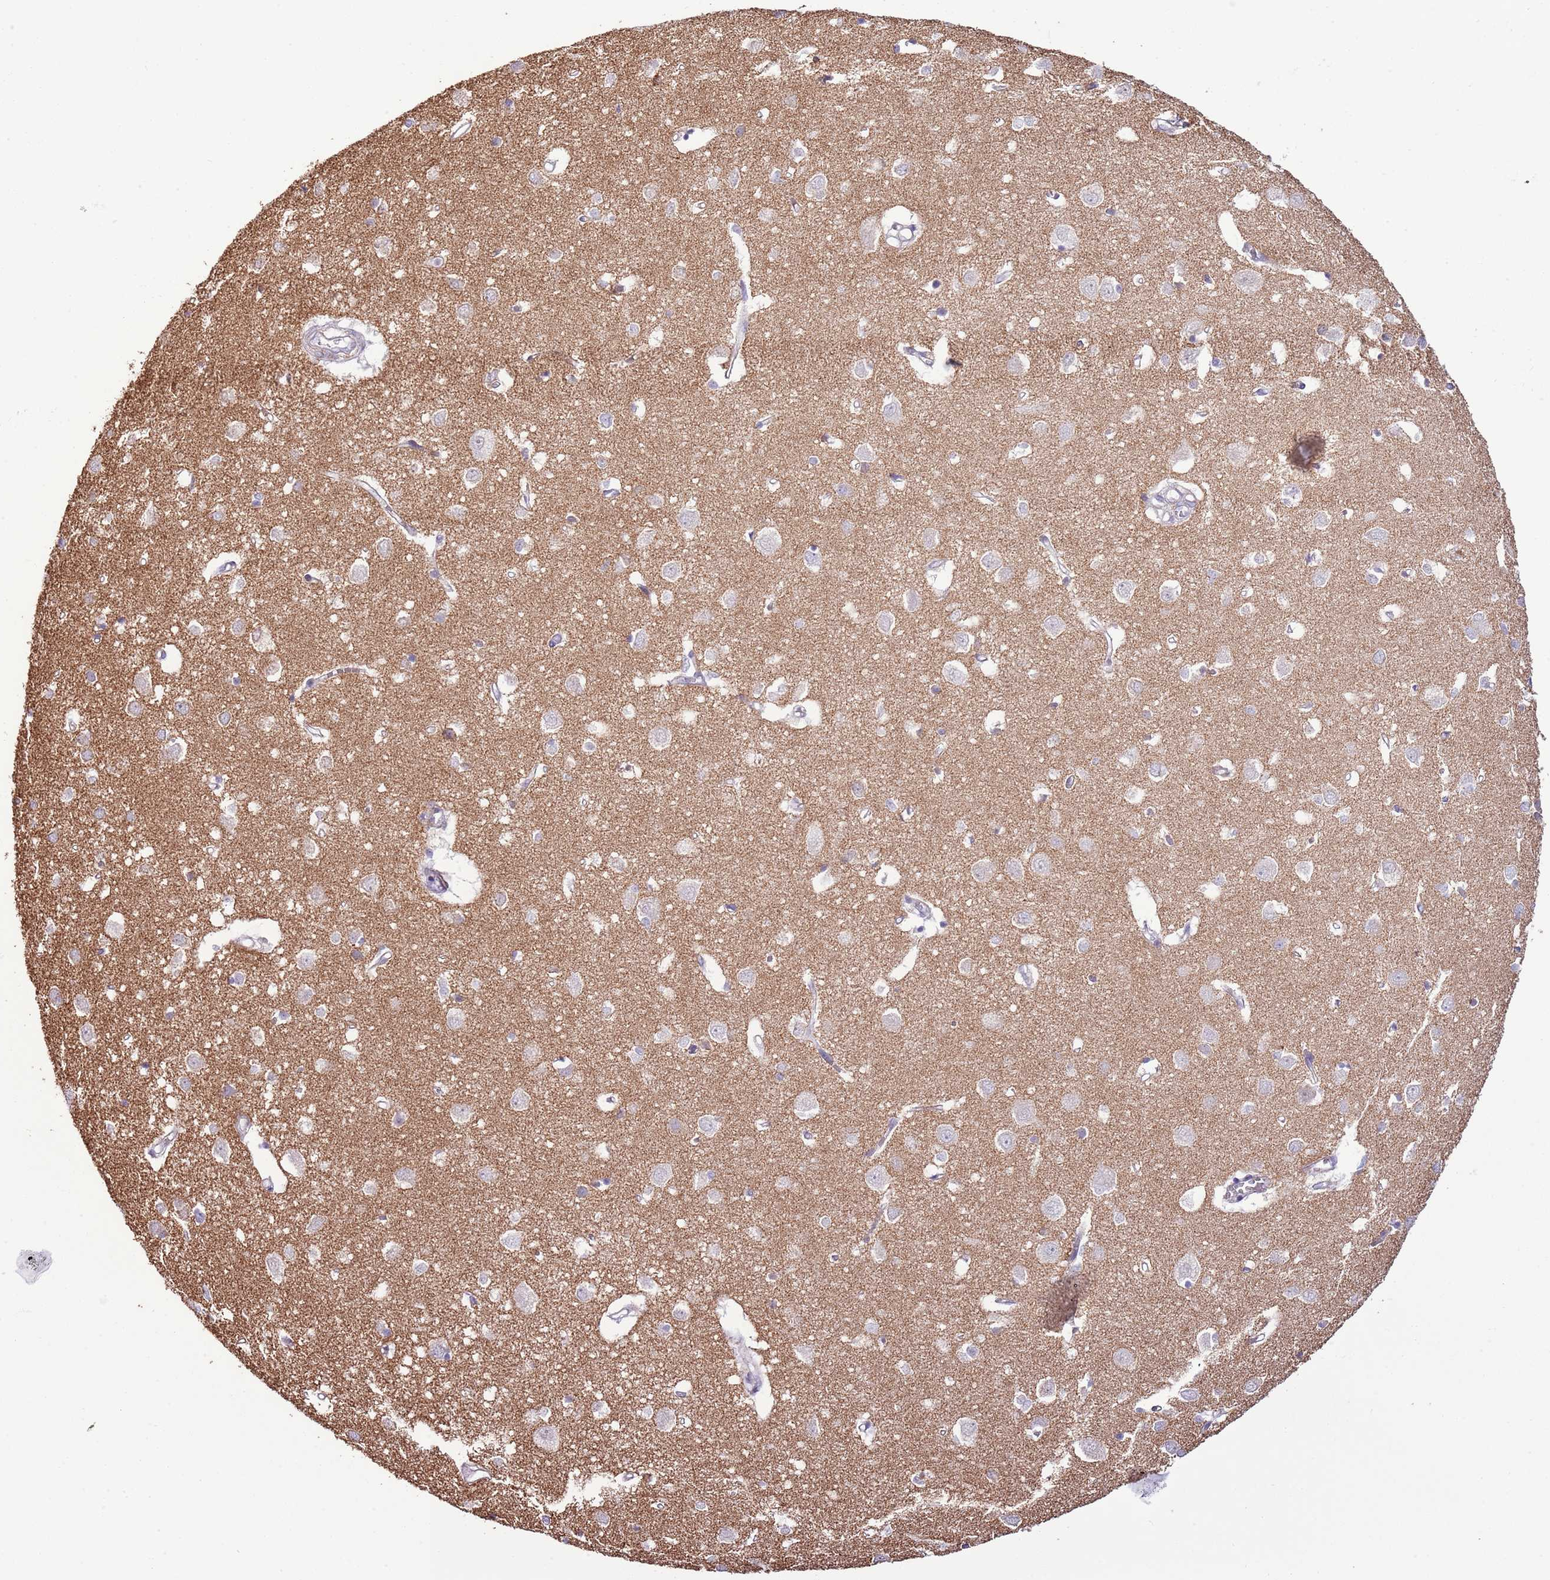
{"staining": {"intensity": "negative", "quantity": "none", "location": "none"}, "tissue": "cerebral cortex", "cell_type": "Endothelial cells", "image_type": "normal", "snomed": [{"axis": "morphology", "description": "Normal tissue, NOS"}, {"axis": "topography", "description": "Cerebral cortex"}], "caption": "A photomicrograph of cerebral cortex stained for a protein displays no brown staining in endothelial cells. (DAB immunohistochemistry (IHC) visualized using brightfield microscopy, high magnification).", "gene": "SLC23A1", "patient": {"sex": "female", "age": 64}}